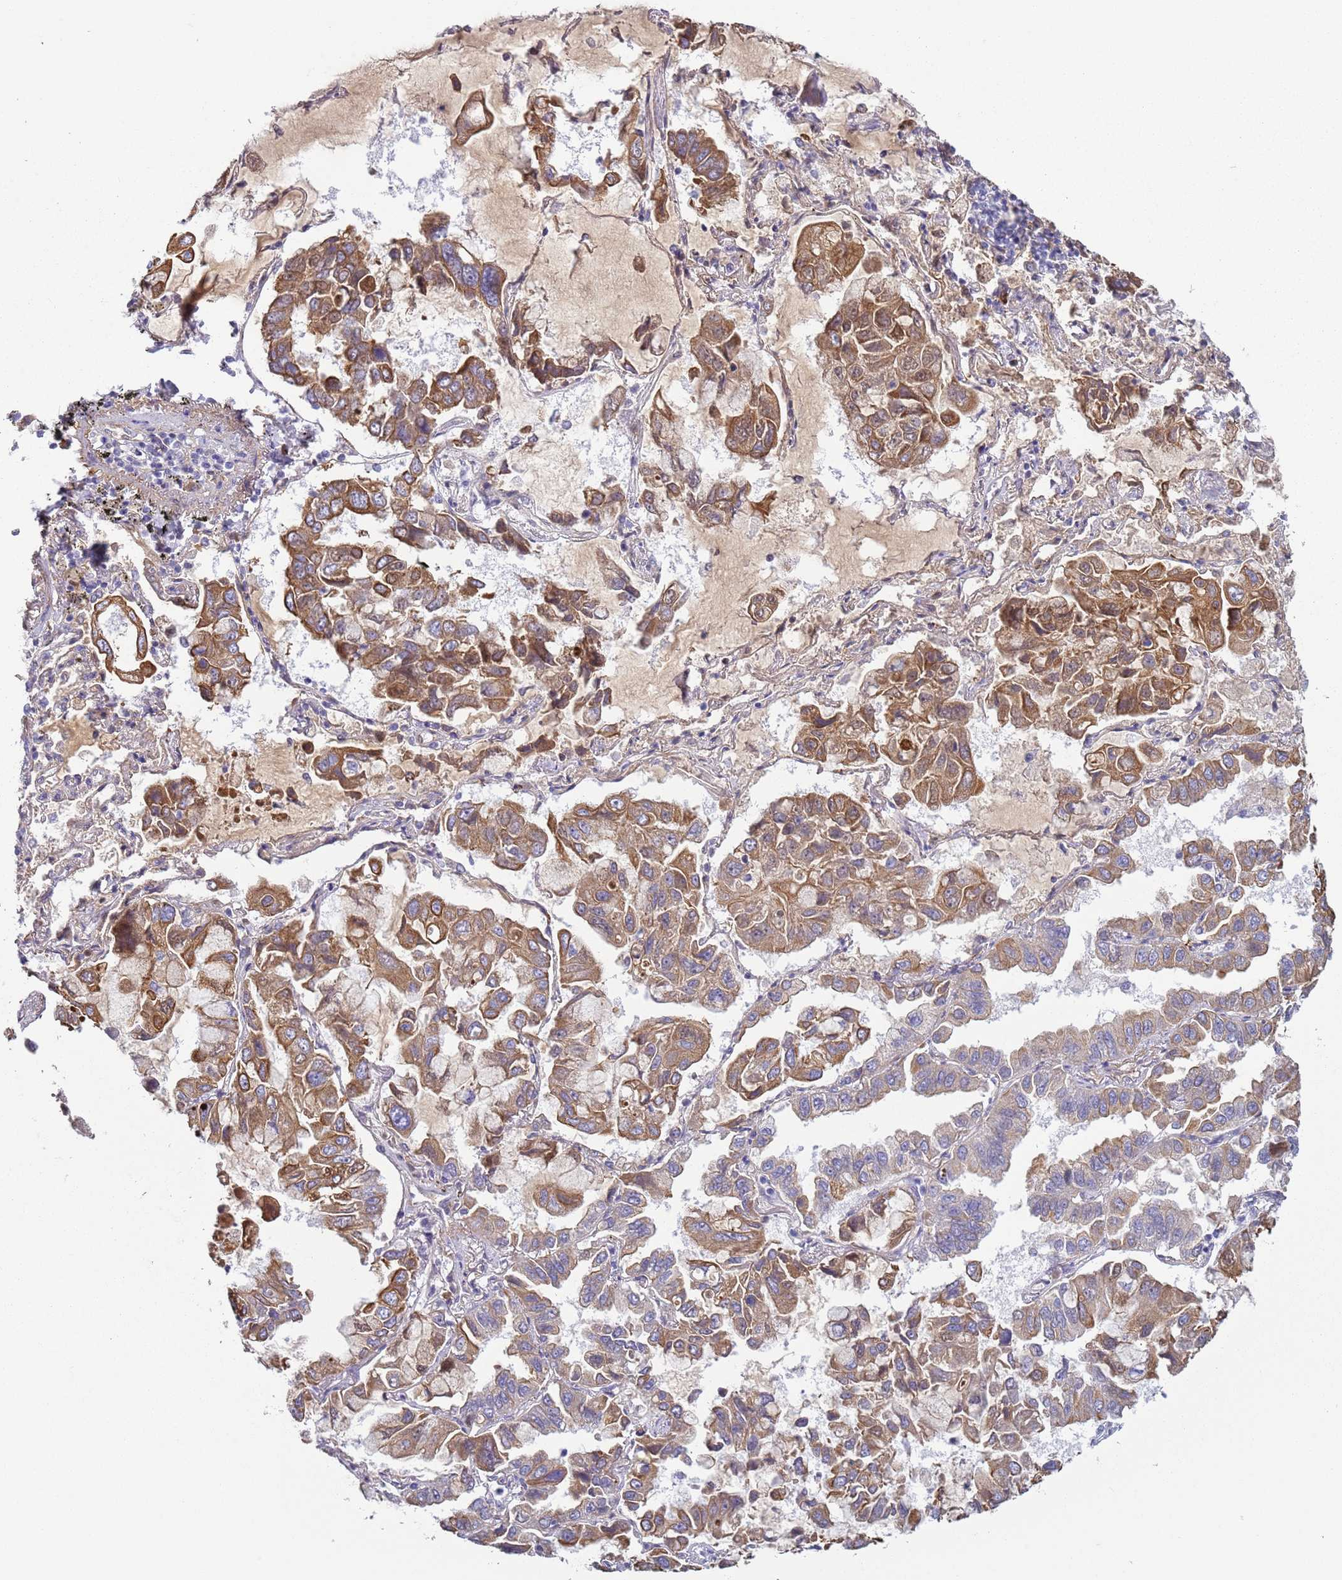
{"staining": {"intensity": "moderate", "quantity": ">75%", "location": "cytoplasmic/membranous"}, "tissue": "lung cancer", "cell_type": "Tumor cells", "image_type": "cancer", "snomed": [{"axis": "morphology", "description": "Adenocarcinoma, NOS"}, {"axis": "topography", "description": "Lung"}], "caption": "Immunohistochemical staining of lung cancer (adenocarcinoma) shows moderate cytoplasmic/membranous protein positivity in about >75% of tumor cells.", "gene": "NPAP1", "patient": {"sex": "male", "age": 64}}